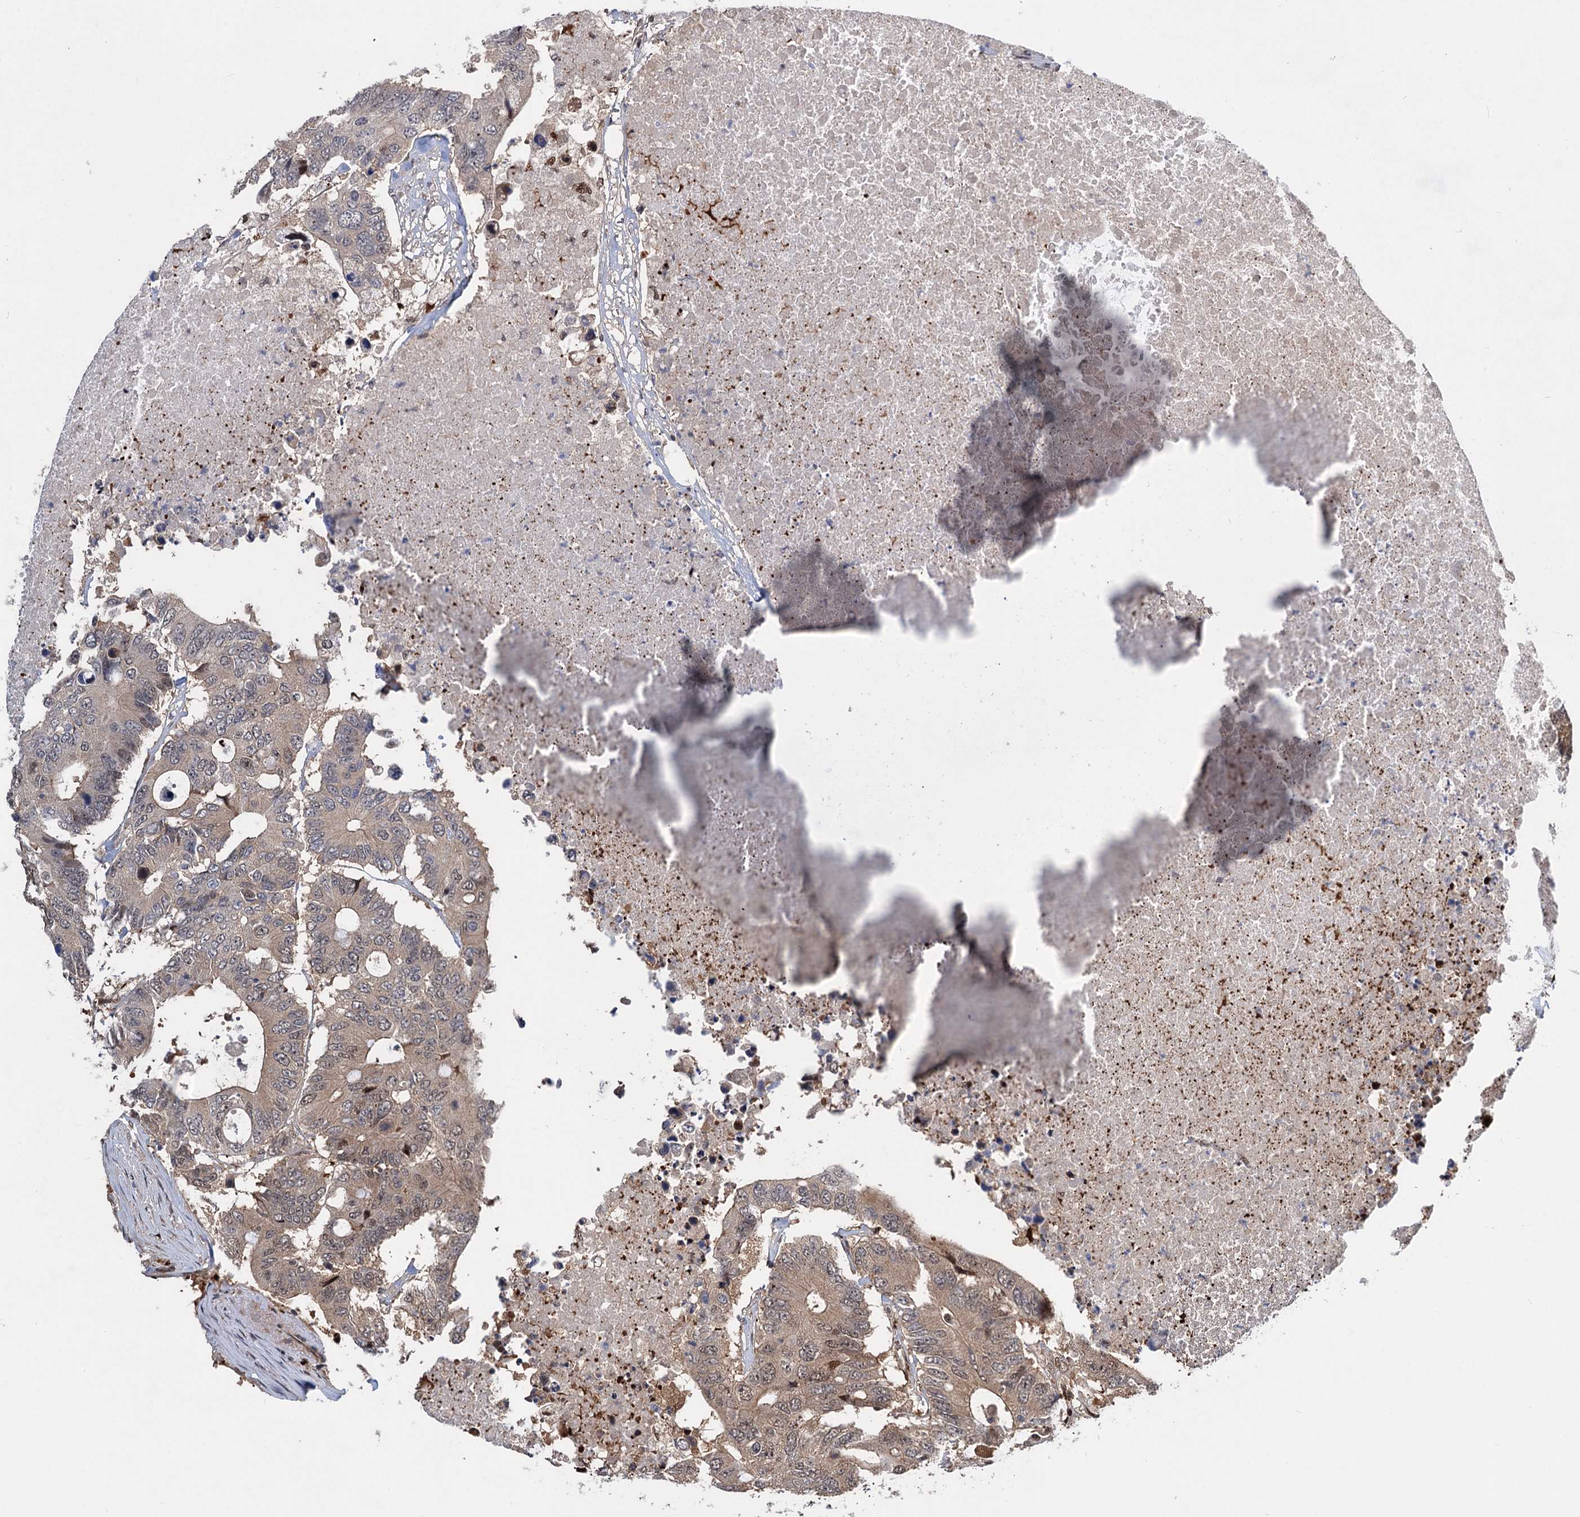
{"staining": {"intensity": "weak", "quantity": "25%-75%", "location": "cytoplasmic/membranous,nuclear"}, "tissue": "colorectal cancer", "cell_type": "Tumor cells", "image_type": "cancer", "snomed": [{"axis": "morphology", "description": "Adenocarcinoma, NOS"}, {"axis": "topography", "description": "Colon"}], "caption": "Immunohistochemistry (IHC) histopathology image of neoplastic tissue: colorectal adenocarcinoma stained using immunohistochemistry displays low levels of weak protein expression localized specifically in the cytoplasmic/membranous and nuclear of tumor cells, appearing as a cytoplasmic/membranous and nuclear brown color.", "gene": "GPBP1", "patient": {"sex": "male", "age": 71}}